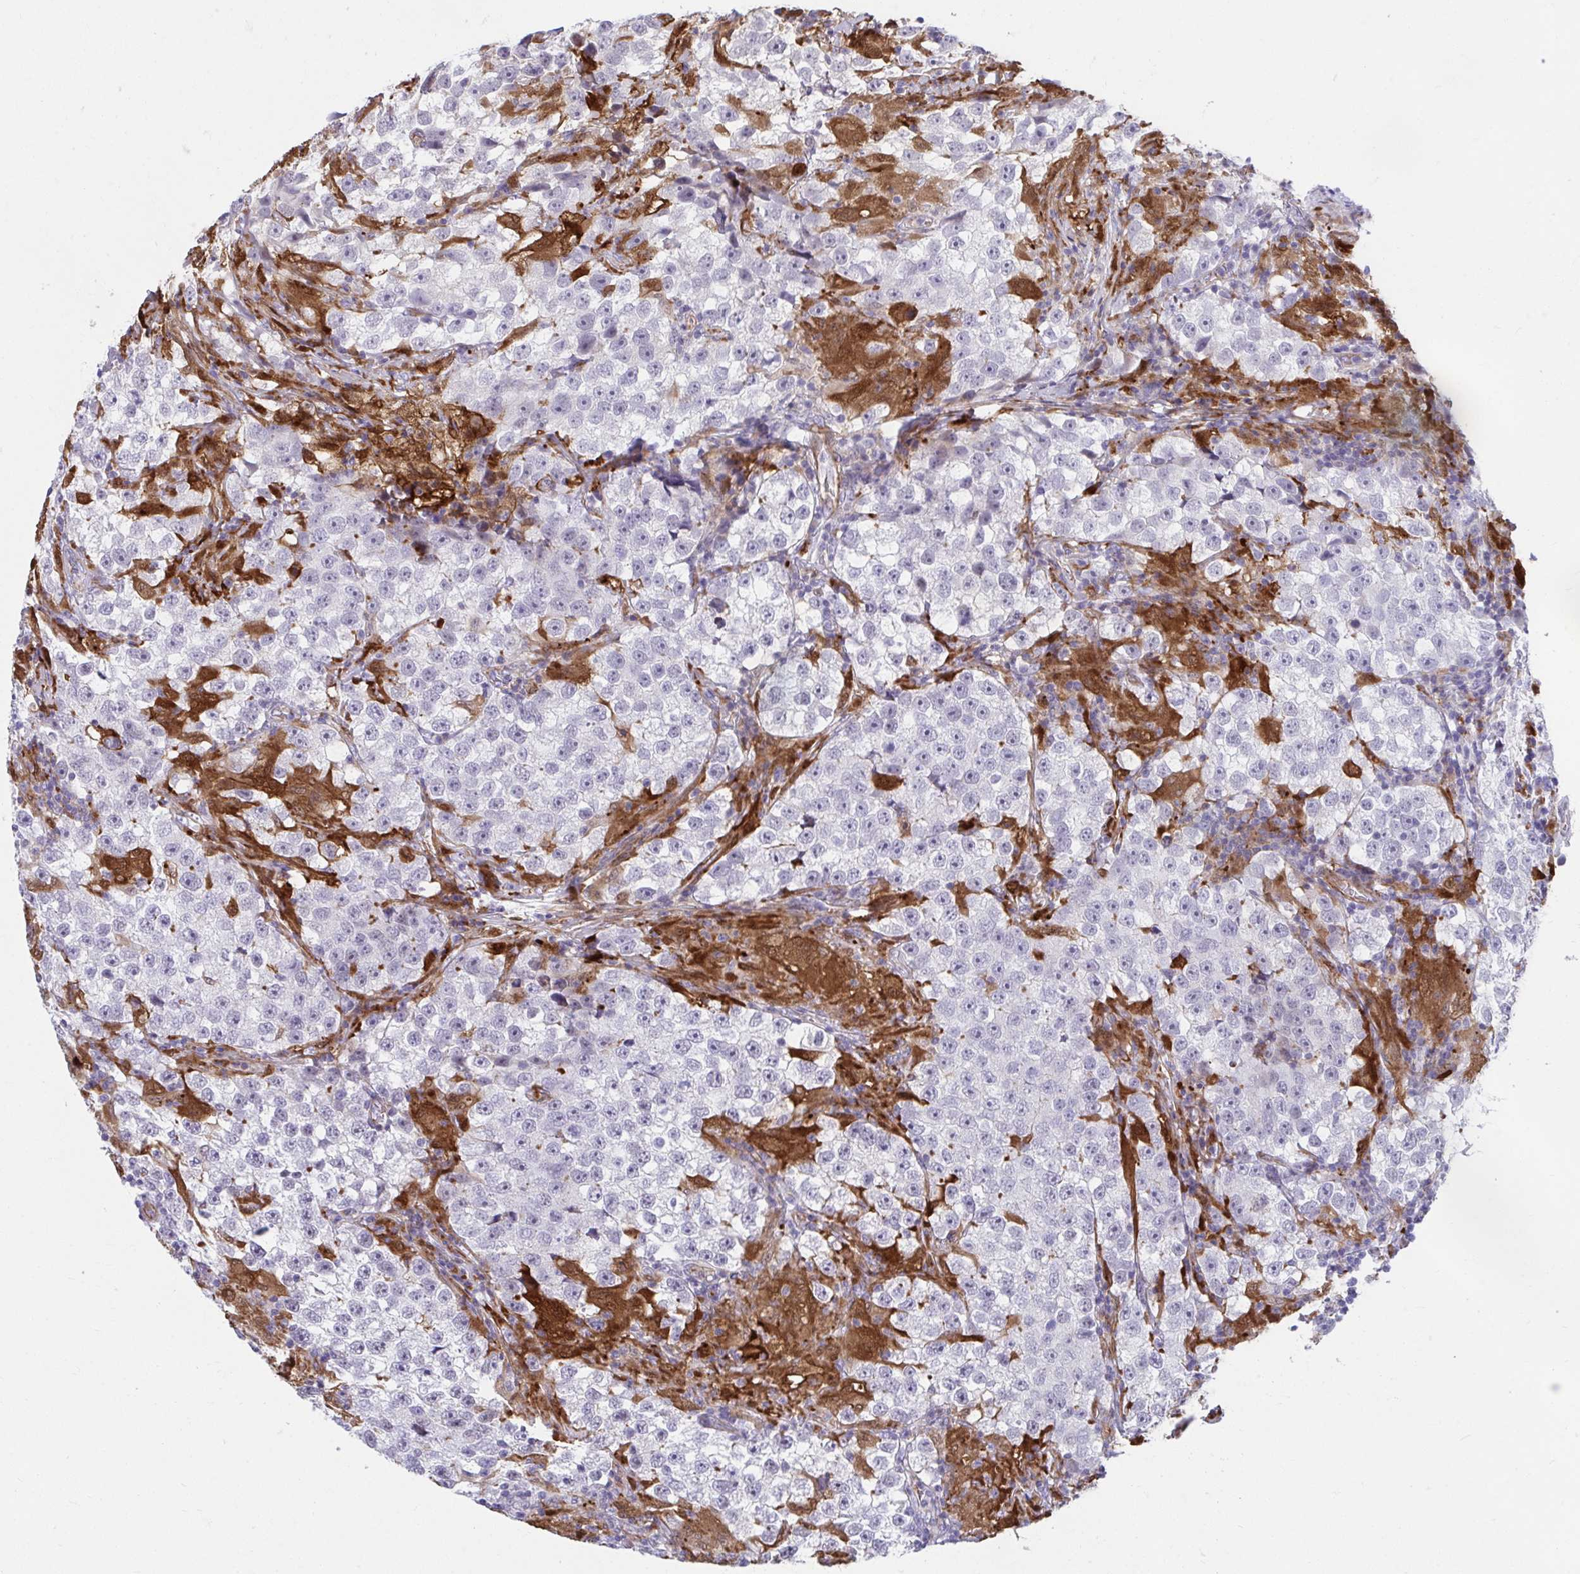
{"staining": {"intensity": "negative", "quantity": "none", "location": "none"}, "tissue": "testis cancer", "cell_type": "Tumor cells", "image_type": "cancer", "snomed": [{"axis": "morphology", "description": "Seminoma, NOS"}, {"axis": "topography", "description": "Testis"}], "caption": "There is no significant staining in tumor cells of testis cancer.", "gene": "CSTB", "patient": {"sex": "male", "age": 46}}